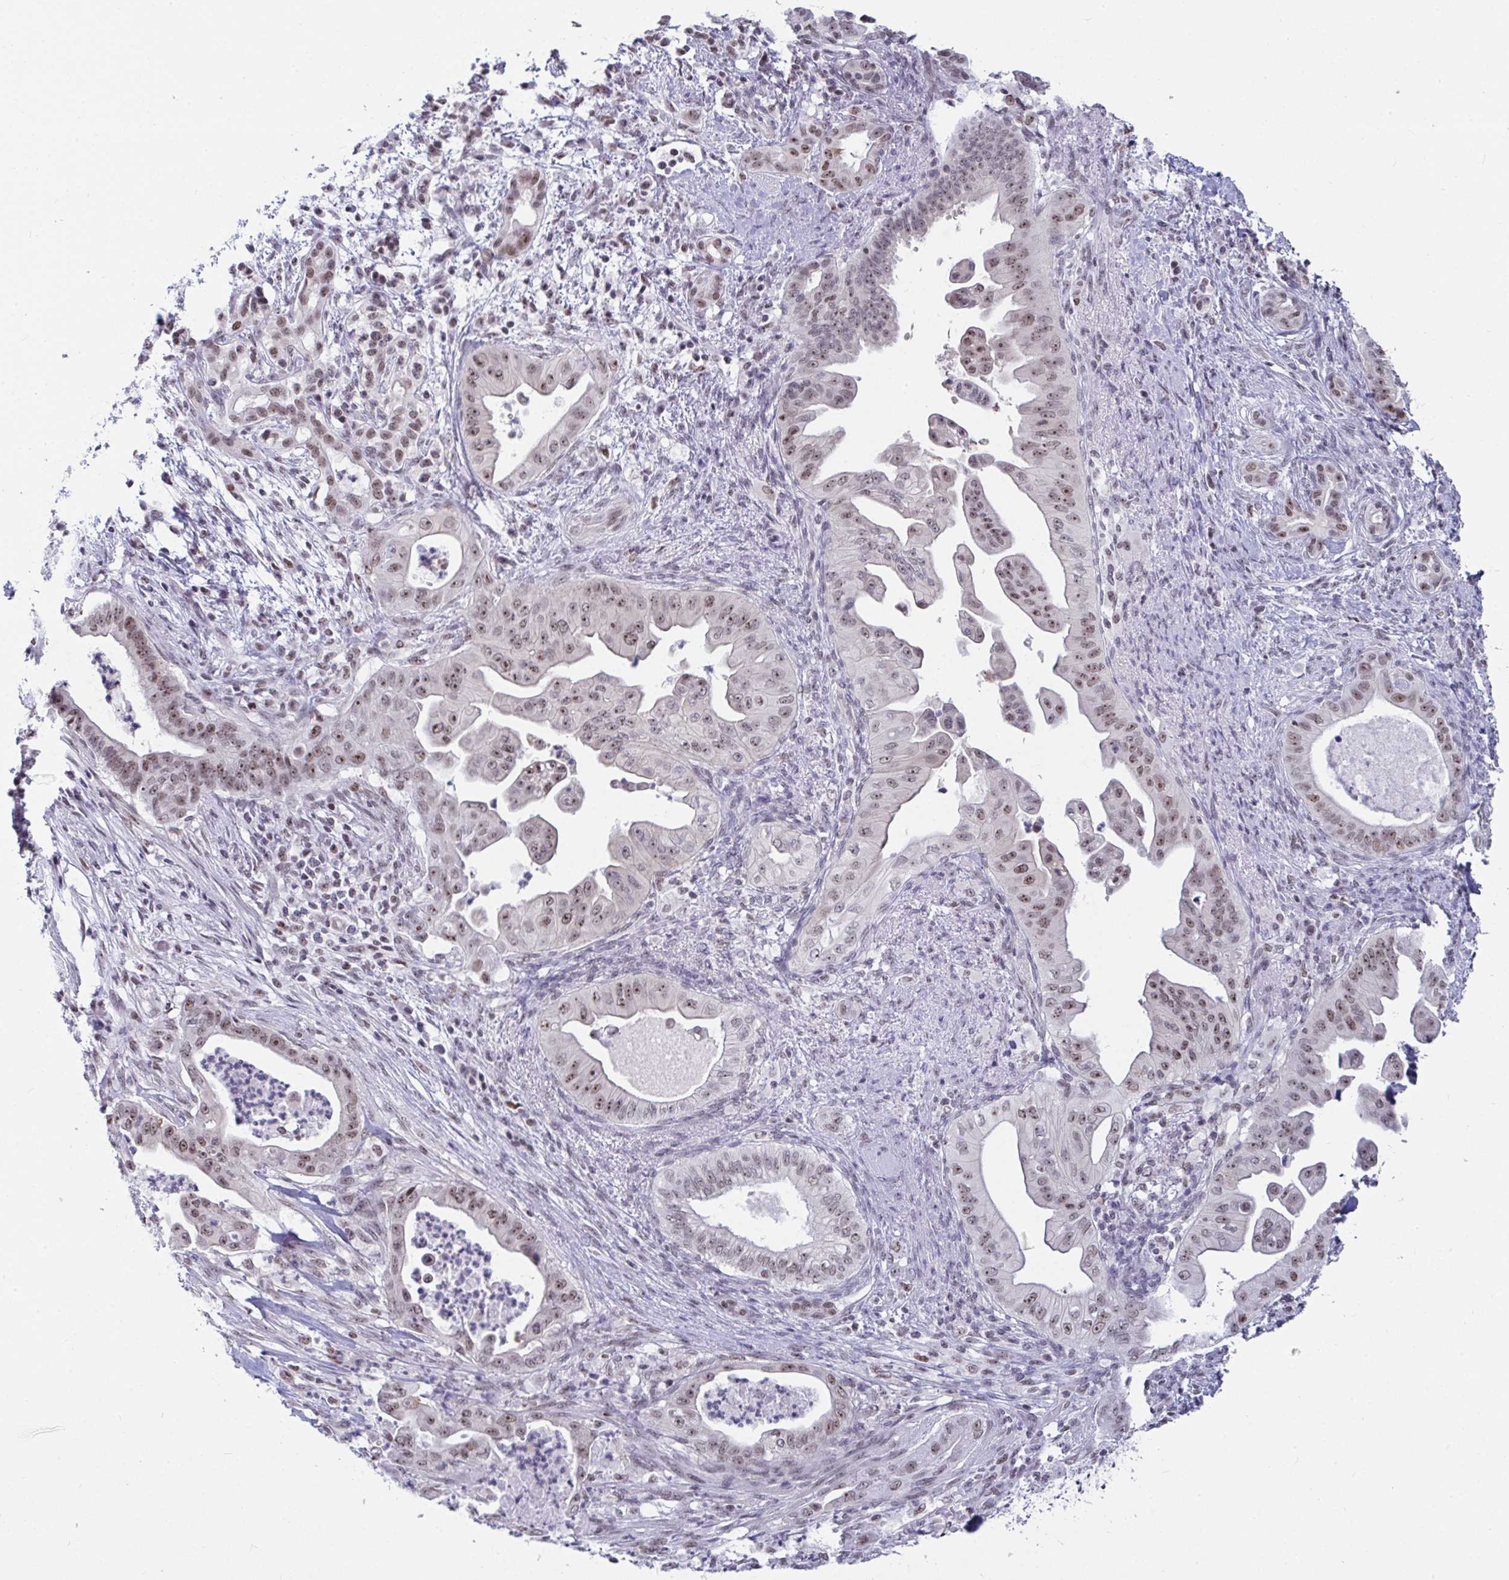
{"staining": {"intensity": "moderate", "quantity": "25%-75%", "location": "nuclear"}, "tissue": "pancreatic cancer", "cell_type": "Tumor cells", "image_type": "cancer", "snomed": [{"axis": "morphology", "description": "Adenocarcinoma, NOS"}, {"axis": "topography", "description": "Pancreas"}], "caption": "This is a micrograph of immunohistochemistry (IHC) staining of pancreatic cancer (adenocarcinoma), which shows moderate positivity in the nuclear of tumor cells.", "gene": "SUPT16H", "patient": {"sex": "male", "age": 58}}